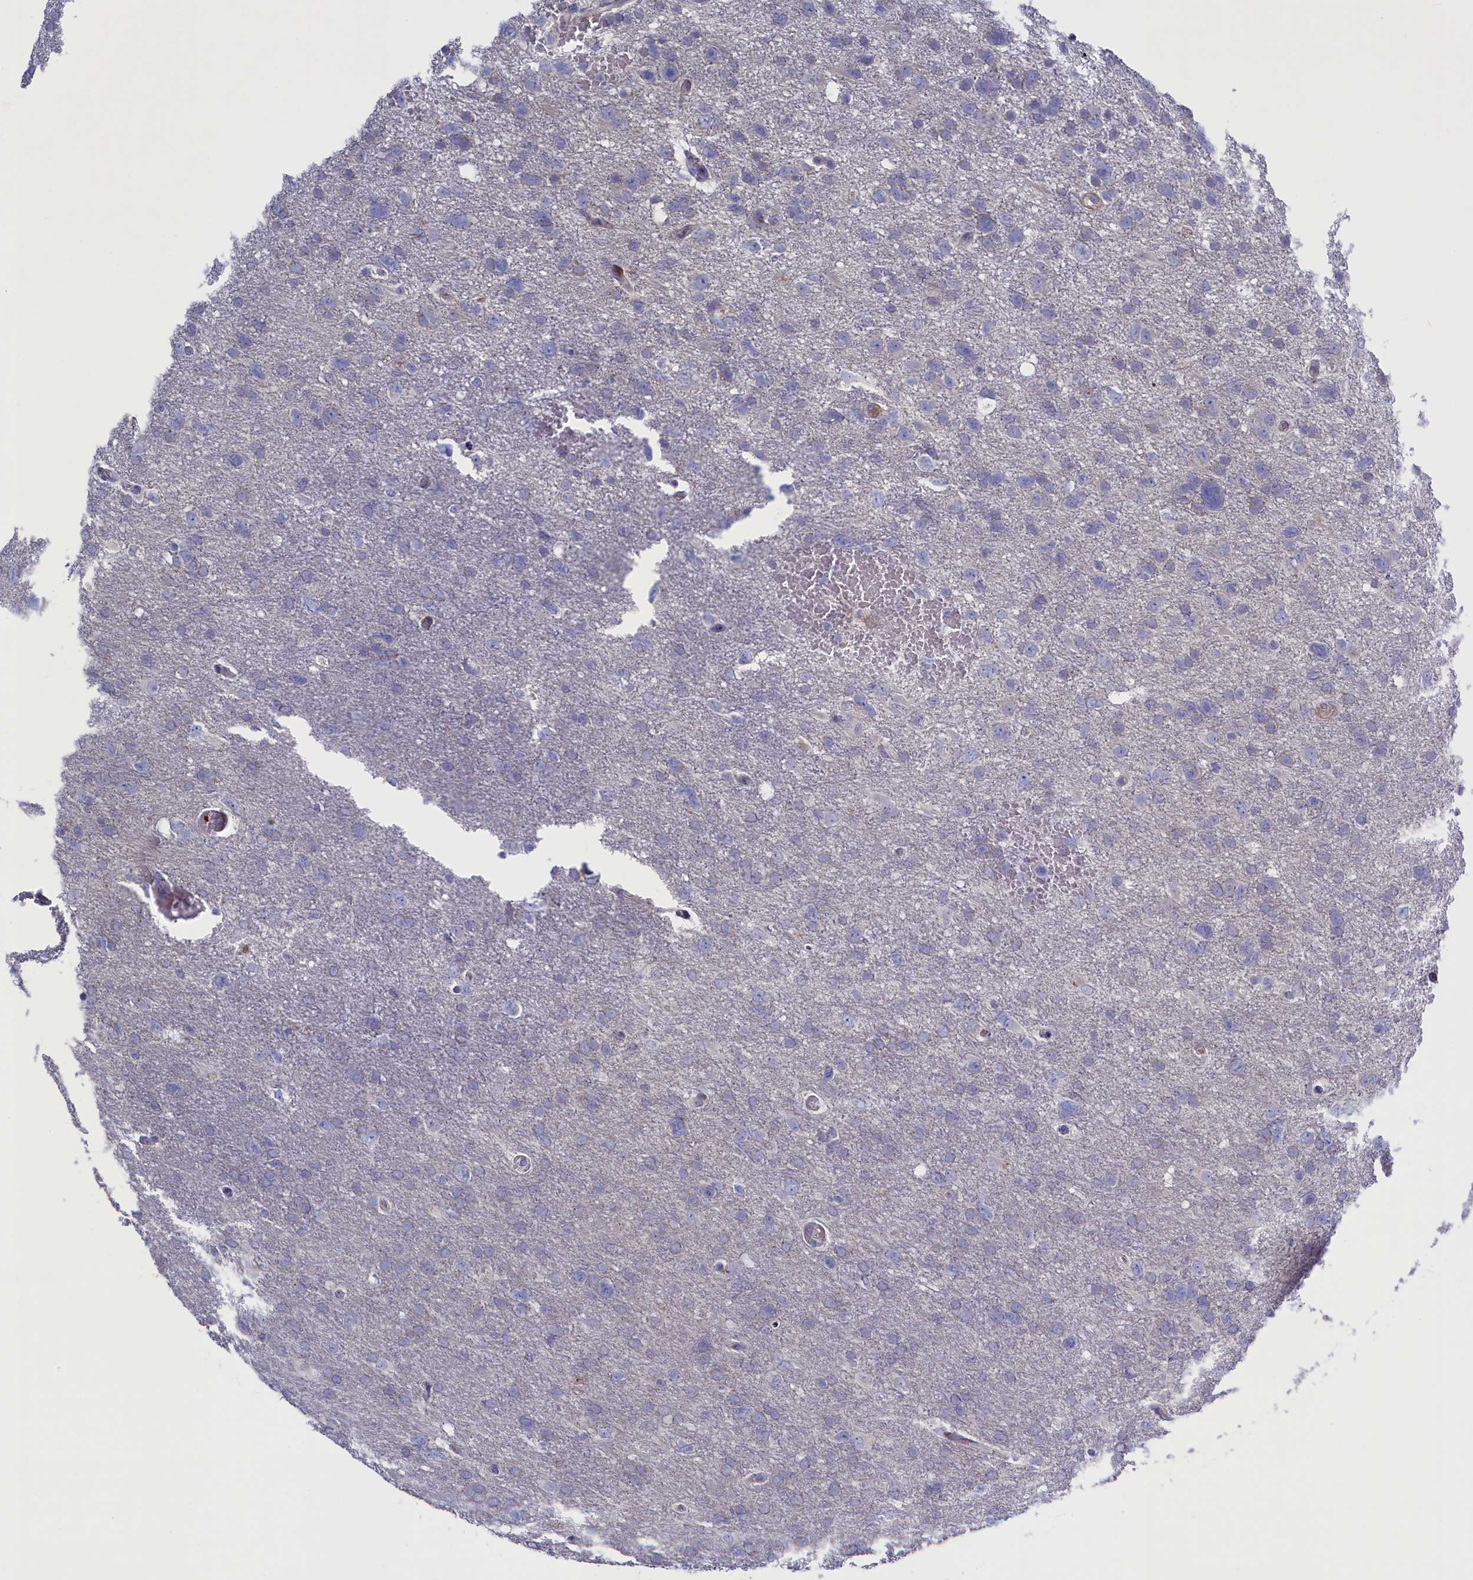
{"staining": {"intensity": "negative", "quantity": "none", "location": "none"}, "tissue": "glioma", "cell_type": "Tumor cells", "image_type": "cancer", "snomed": [{"axis": "morphology", "description": "Glioma, malignant, High grade"}, {"axis": "topography", "description": "Brain"}], "caption": "Immunohistochemical staining of human high-grade glioma (malignant) shows no significant positivity in tumor cells.", "gene": "GPR108", "patient": {"sex": "male", "age": 61}}